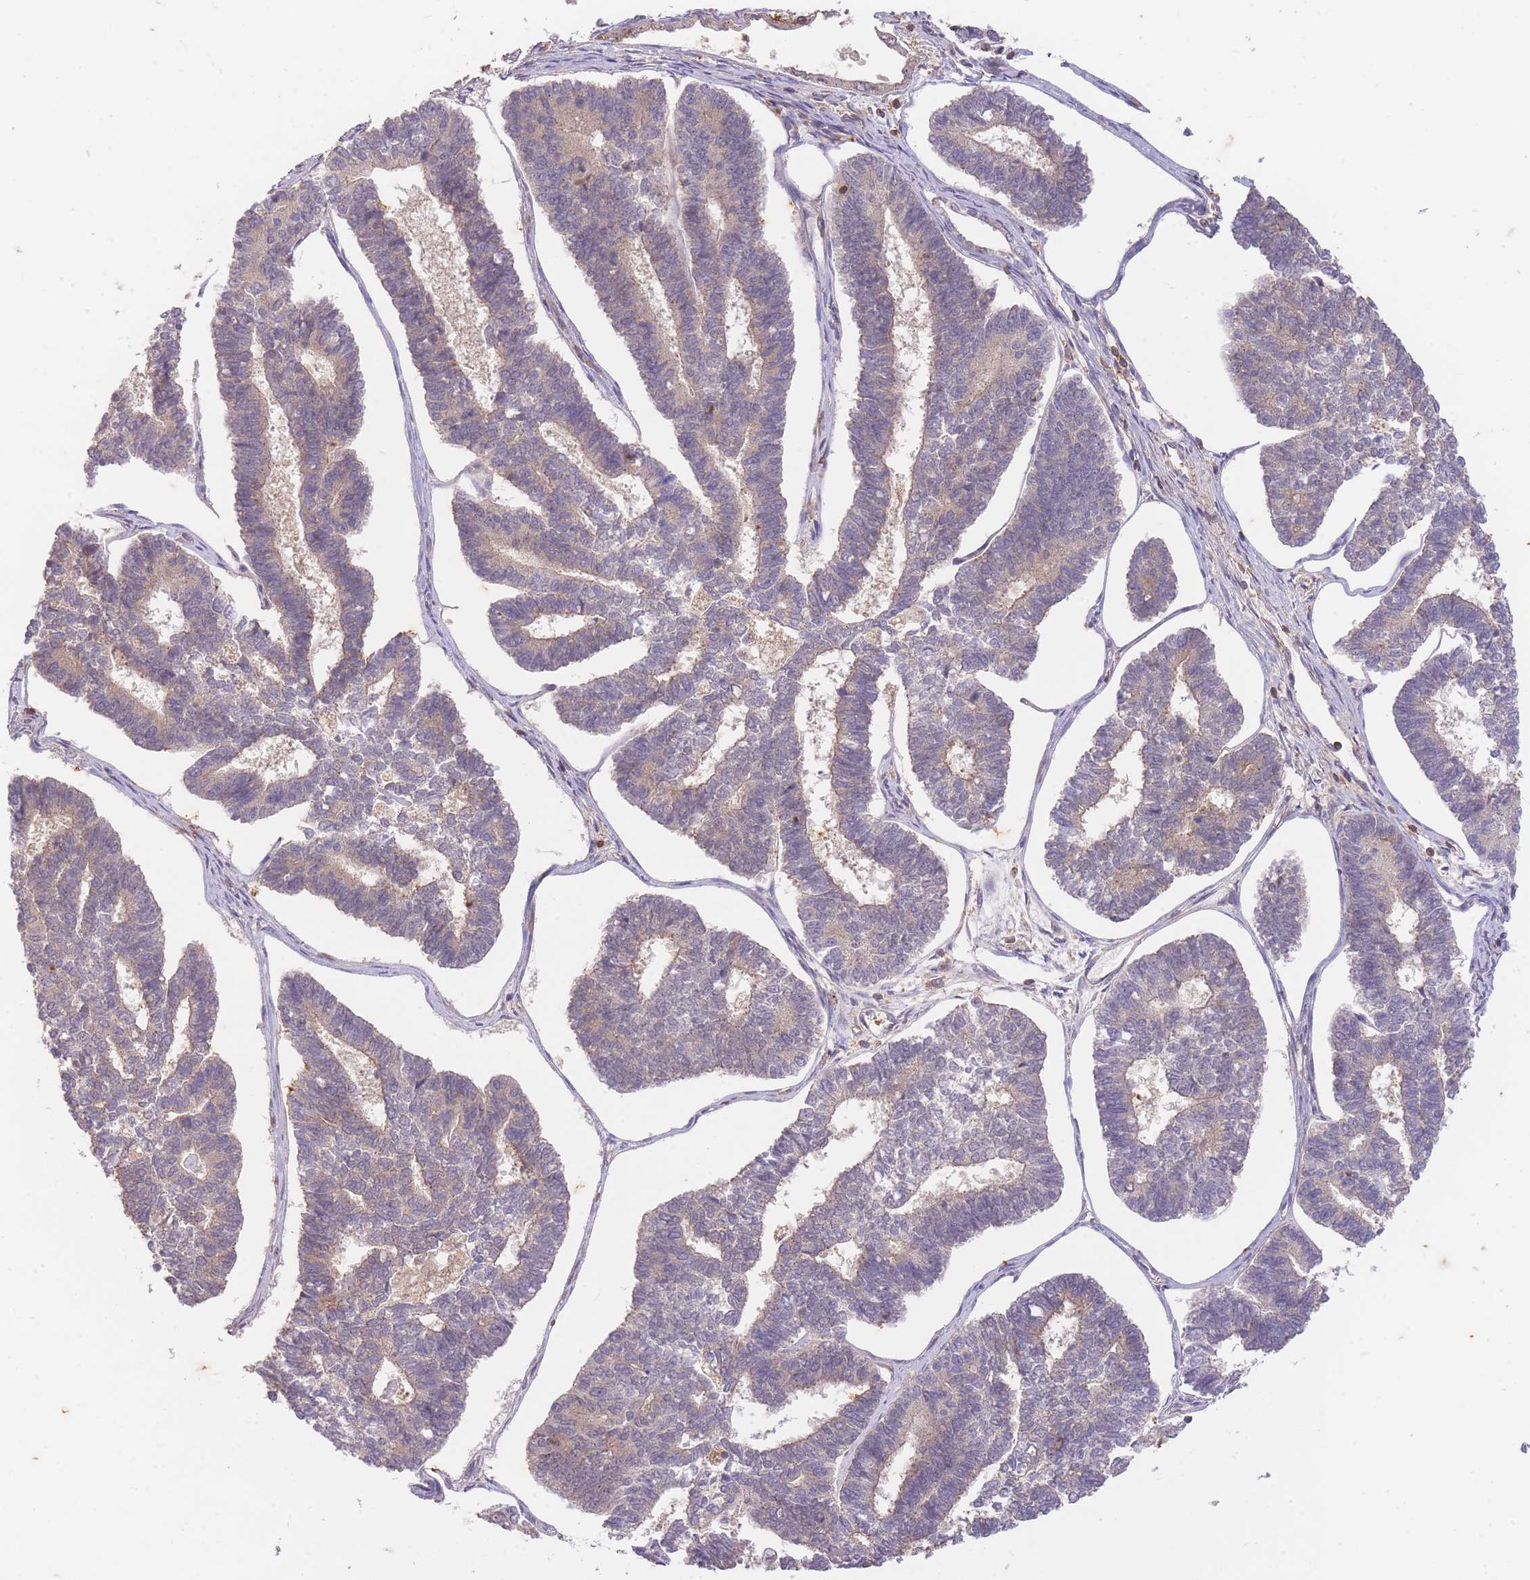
{"staining": {"intensity": "weak", "quantity": "25%-75%", "location": "cytoplasmic/membranous"}, "tissue": "endometrial cancer", "cell_type": "Tumor cells", "image_type": "cancer", "snomed": [{"axis": "morphology", "description": "Adenocarcinoma, NOS"}, {"axis": "topography", "description": "Endometrium"}], "caption": "A micrograph of human endometrial cancer (adenocarcinoma) stained for a protein exhibits weak cytoplasmic/membranous brown staining in tumor cells.", "gene": "ST8SIA4", "patient": {"sex": "female", "age": 70}}